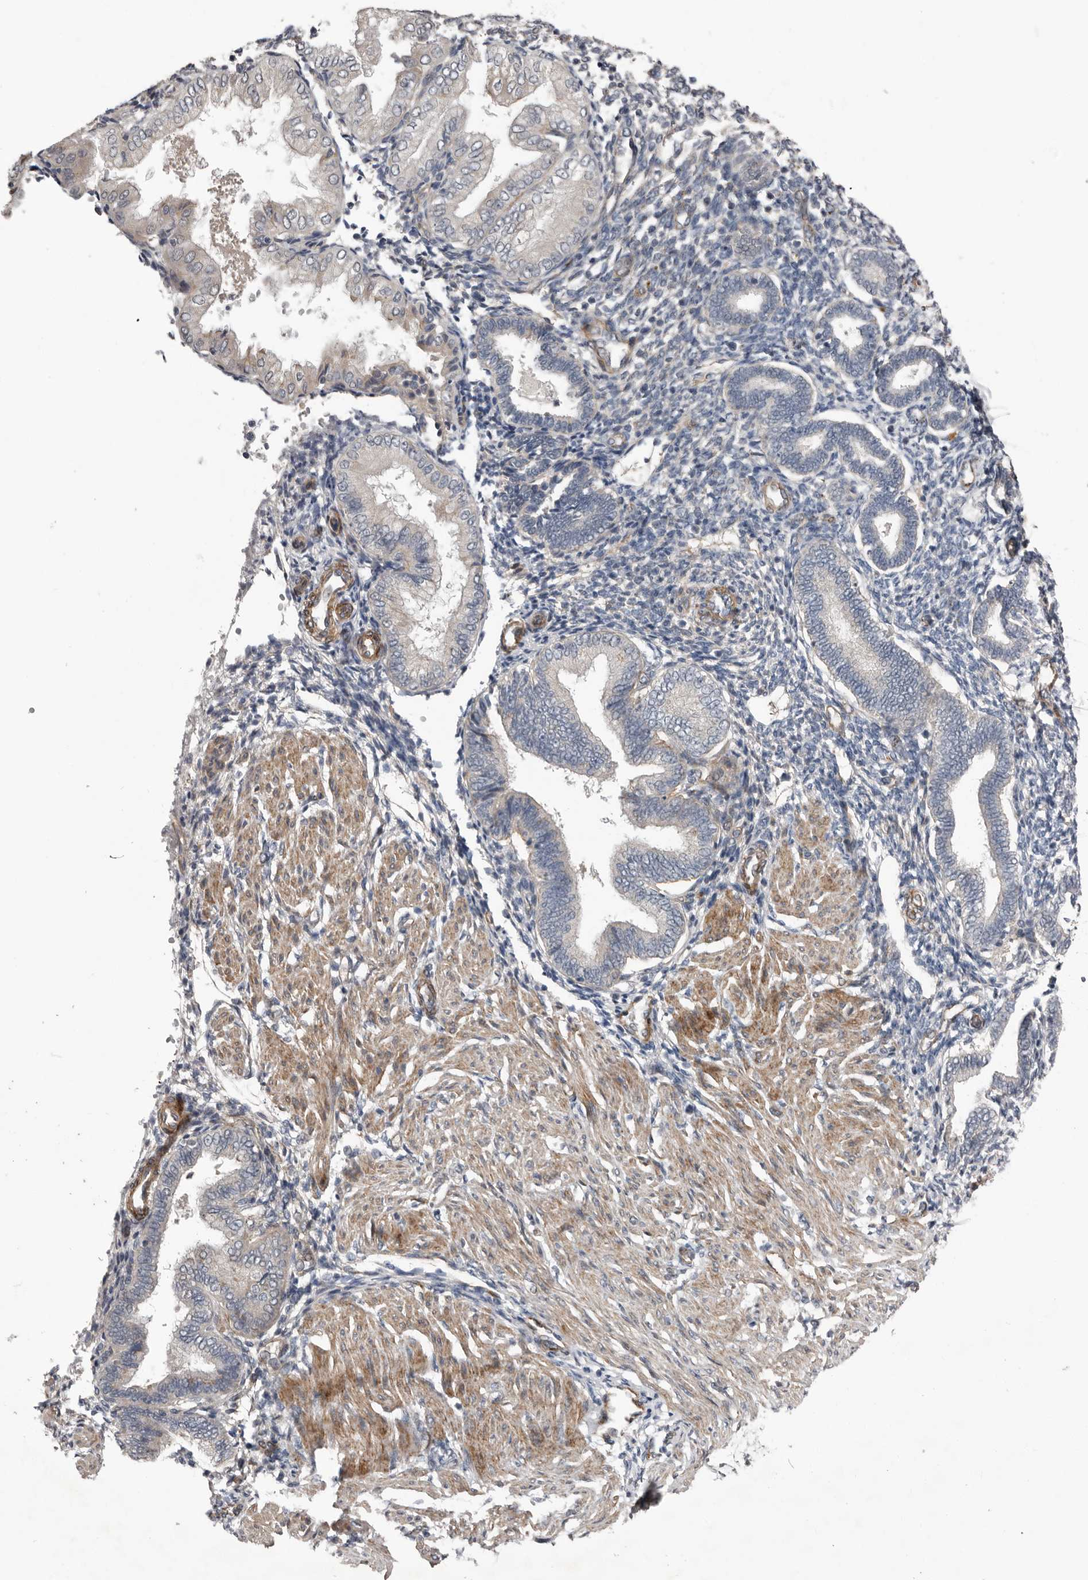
{"staining": {"intensity": "moderate", "quantity": "<25%", "location": "cytoplasmic/membranous"}, "tissue": "endometrium", "cell_type": "Cells in endometrial stroma", "image_type": "normal", "snomed": [{"axis": "morphology", "description": "Normal tissue, NOS"}, {"axis": "topography", "description": "Endometrium"}], "caption": "Immunohistochemistry (IHC) (DAB (3,3'-diaminobenzidine)) staining of benign human endometrium shows moderate cytoplasmic/membranous protein staining in approximately <25% of cells in endometrial stroma.", "gene": "RANBP17", "patient": {"sex": "female", "age": 53}}